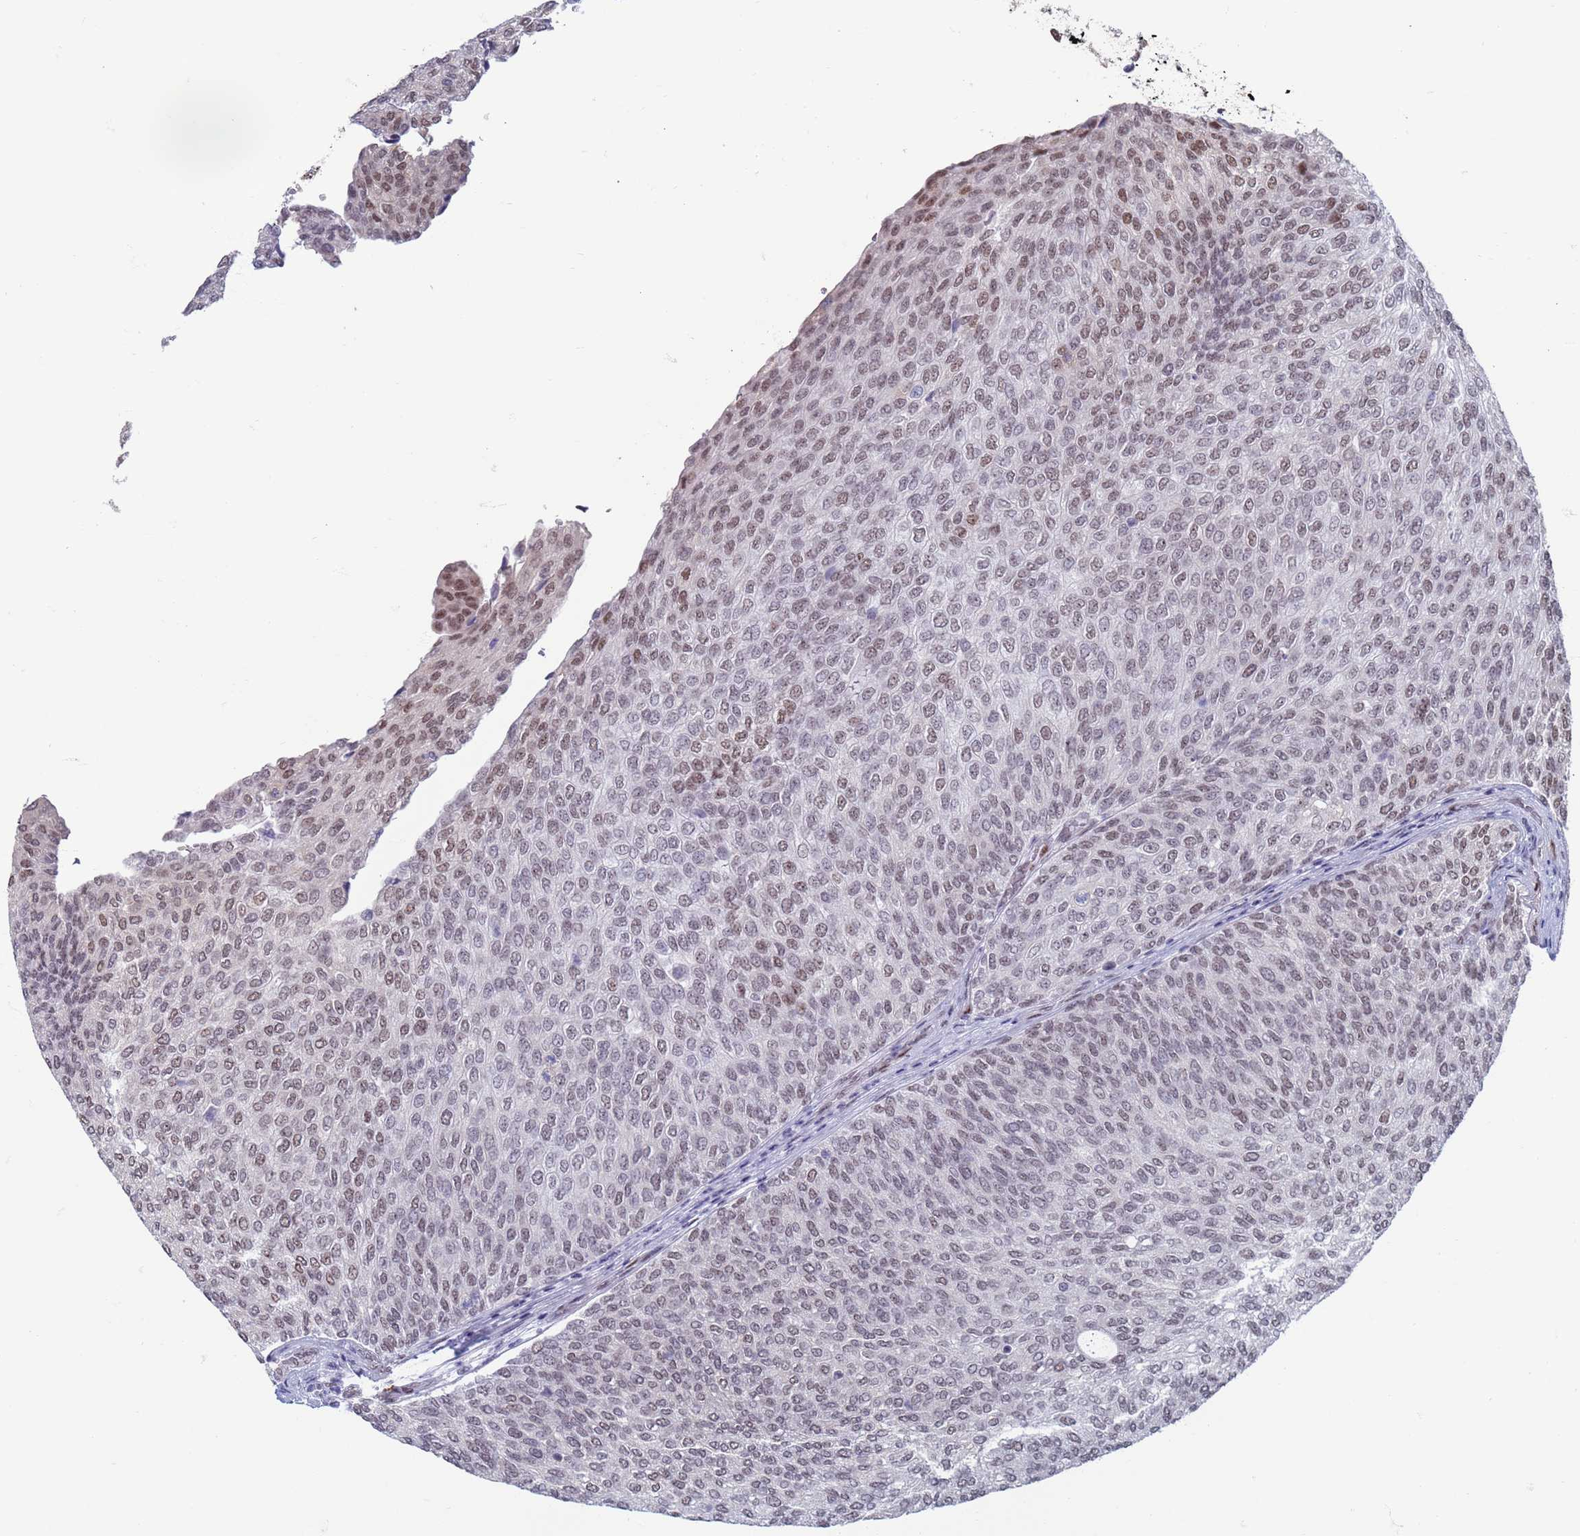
{"staining": {"intensity": "weak", "quantity": "25%-75%", "location": "nuclear"}, "tissue": "urothelial cancer", "cell_type": "Tumor cells", "image_type": "cancer", "snomed": [{"axis": "morphology", "description": "Urothelial carcinoma, Low grade"}, {"axis": "topography", "description": "Urinary bladder"}], "caption": "DAB (3,3'-diaminobenzidine) immunohistochemical staining of human urothelial cancer shows weak nuclear protein positivity in about 25%-75% of tumor cells. (IHC, brightfield microscopy, high magnification).", "gene": "SAE1", "patient": {"sex": "female", "age": 79}}